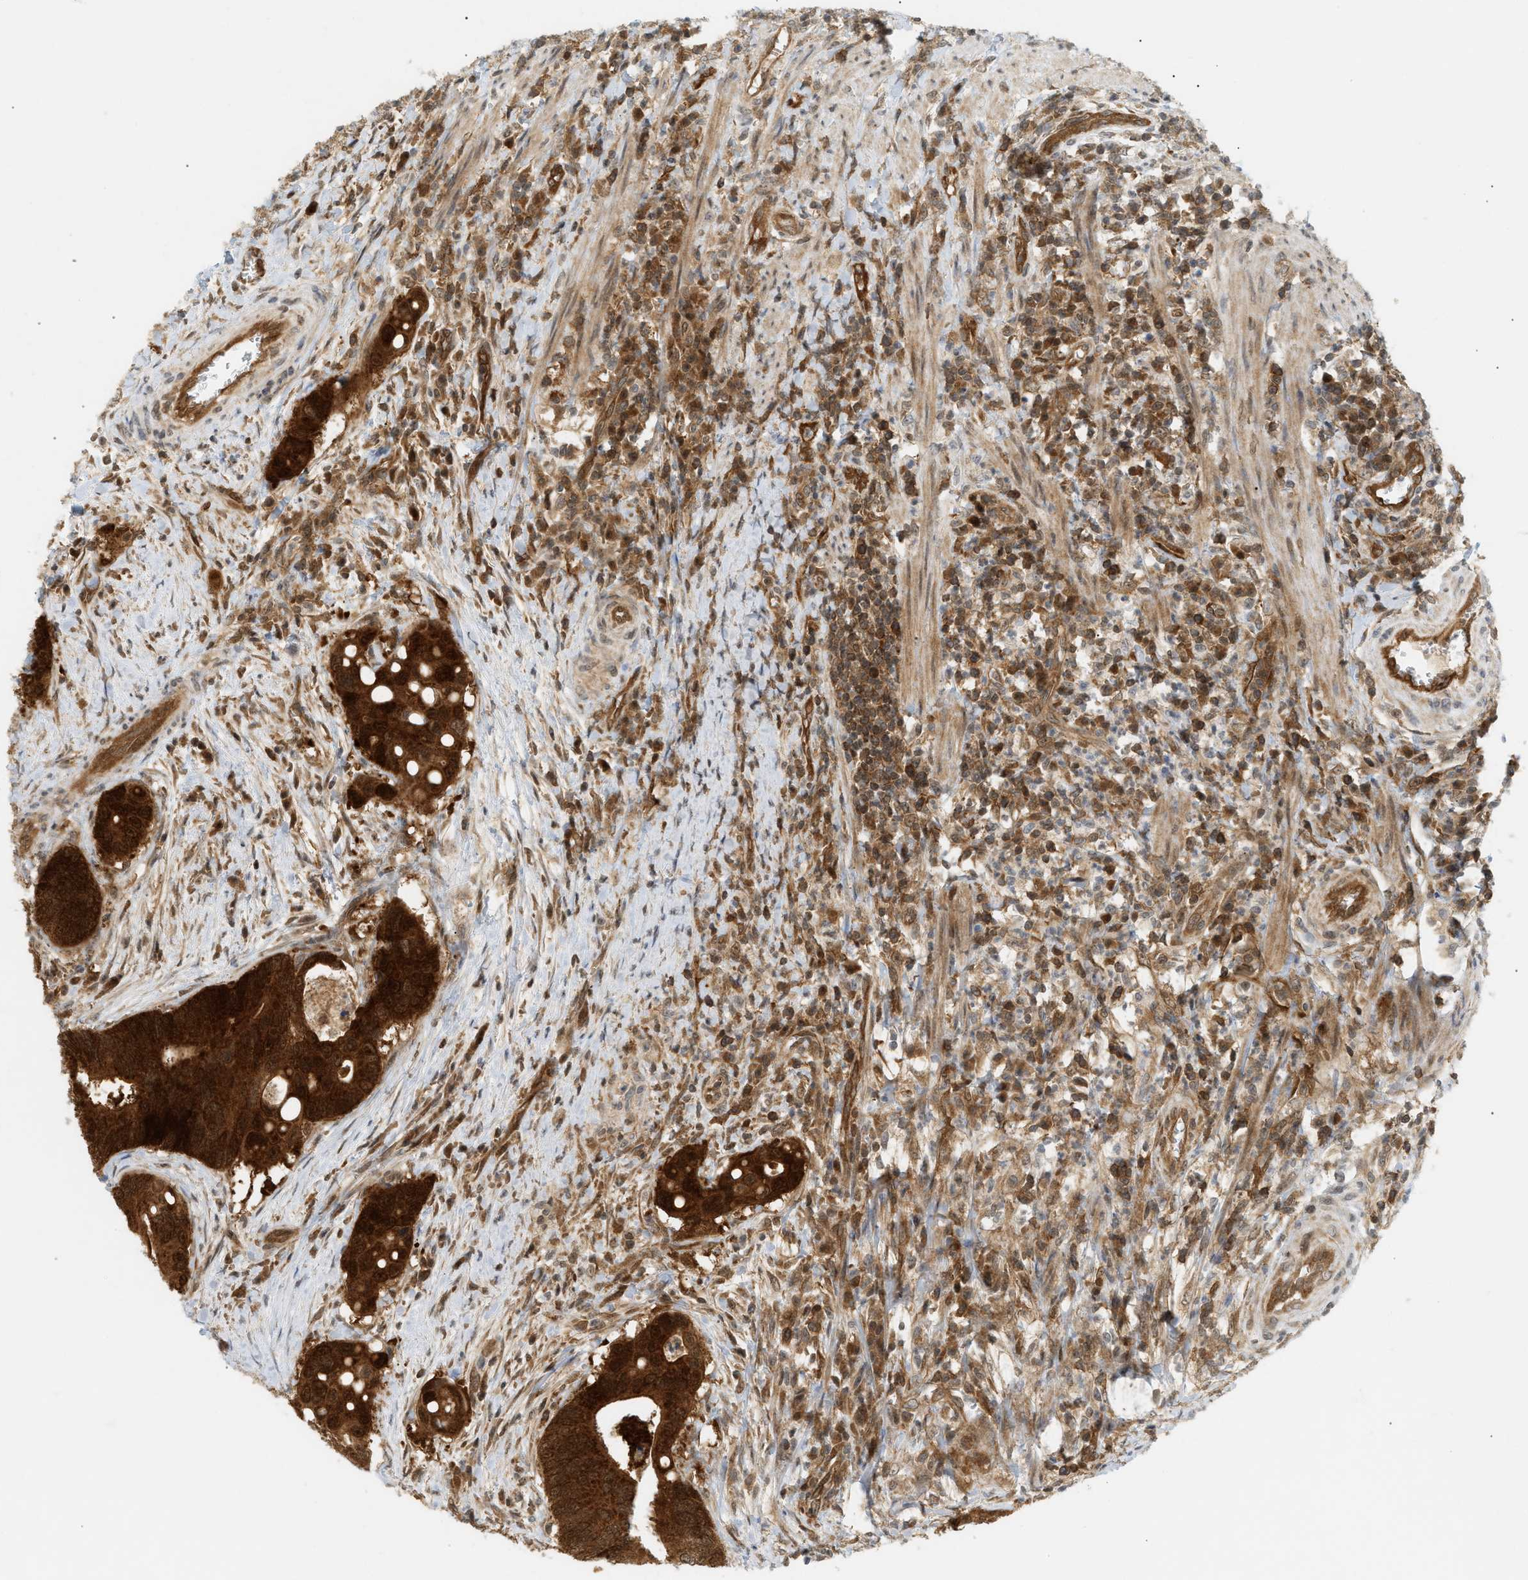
{"staining": {"intensity": "strong", "quantity": ">75%", "location": "cytoplasmic/membranous,nuclear"}, "tissue": "colorectal cancer", "cell_type": "Tumor cells", "image_type": "cancer", "snomed": [{"axis": "morphology", "description": "Inflammation, NOS"}, {"axis": "morphology", "description": "Adenocarcinoma, NOS"}, {"axis": "topography", "description": "Colon"}], "caption": "Protein staining of adenocarcinoma (colorectal) tissue reveals strong cytoplasmic/membranous and nuclear staining in about >75% of tumor cells.", "gene": "SHC1", "patient": {"sex": "male", "age": 72}}